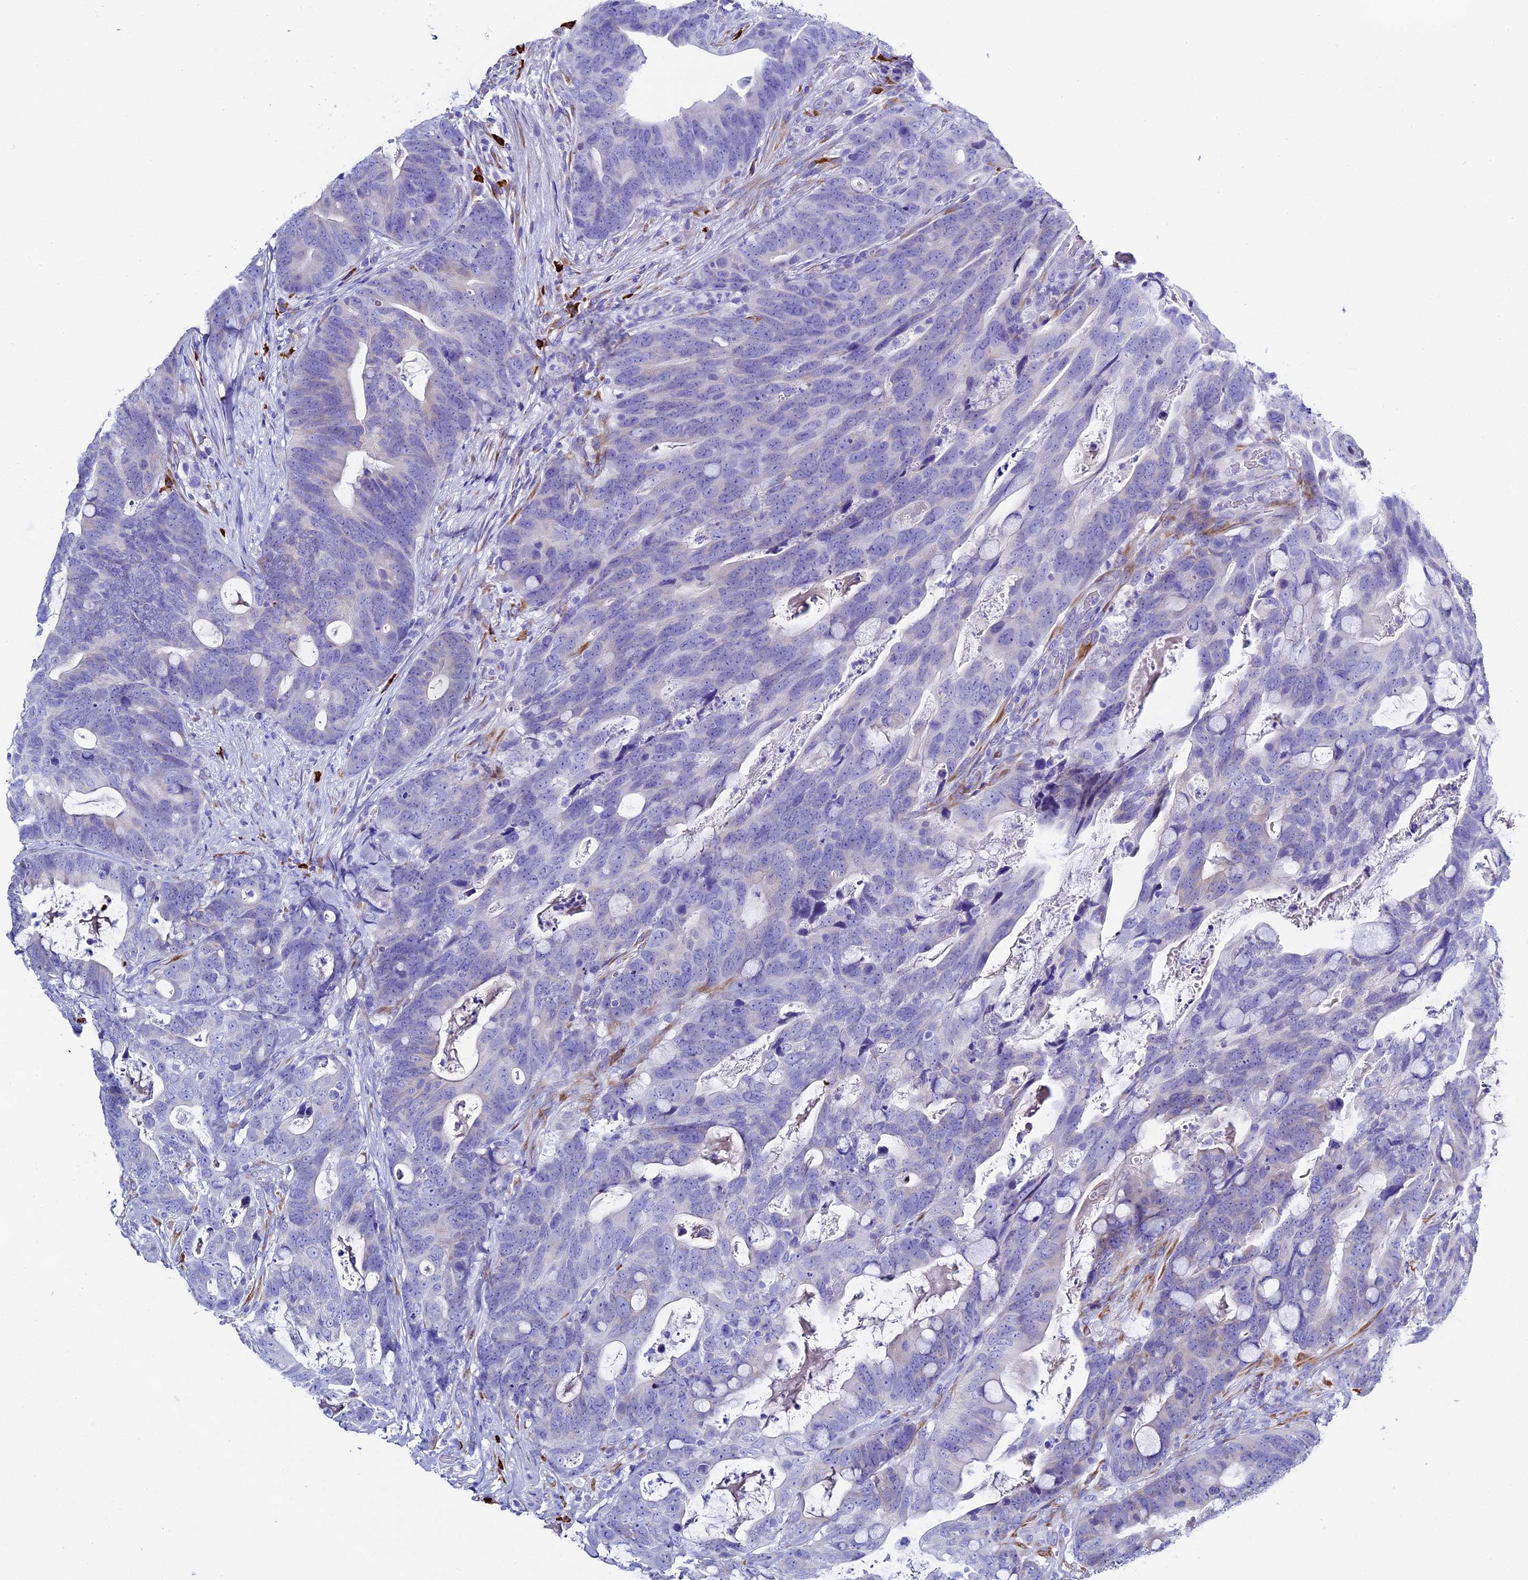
{"staining": {"intensity": "negative", "quantity": "none", "location": "none"}, "tissue": "colorectal cancer", "cell_type": "Tumor cells", "image_type": "cancer", "snomed": [{"axis": "morphology", "description": "Adenocarcinoma, NOS"}, {"axis": "topography", "description": "Colon"}], "caption": "IHC photomicrograph of neoplastic tissue: human colorectal cancer stained with DAB exhibits no significant protein staining in tumor cells. Brightfield microscopy of immunohistochemistry (IHC) stained with DAB (3,3'-diaminobenzidine) (brown) and hematoxylin (blue), captured at high magnification.", "gene": "FKBP11", "patient": {"sex": "female", "age": 82}}